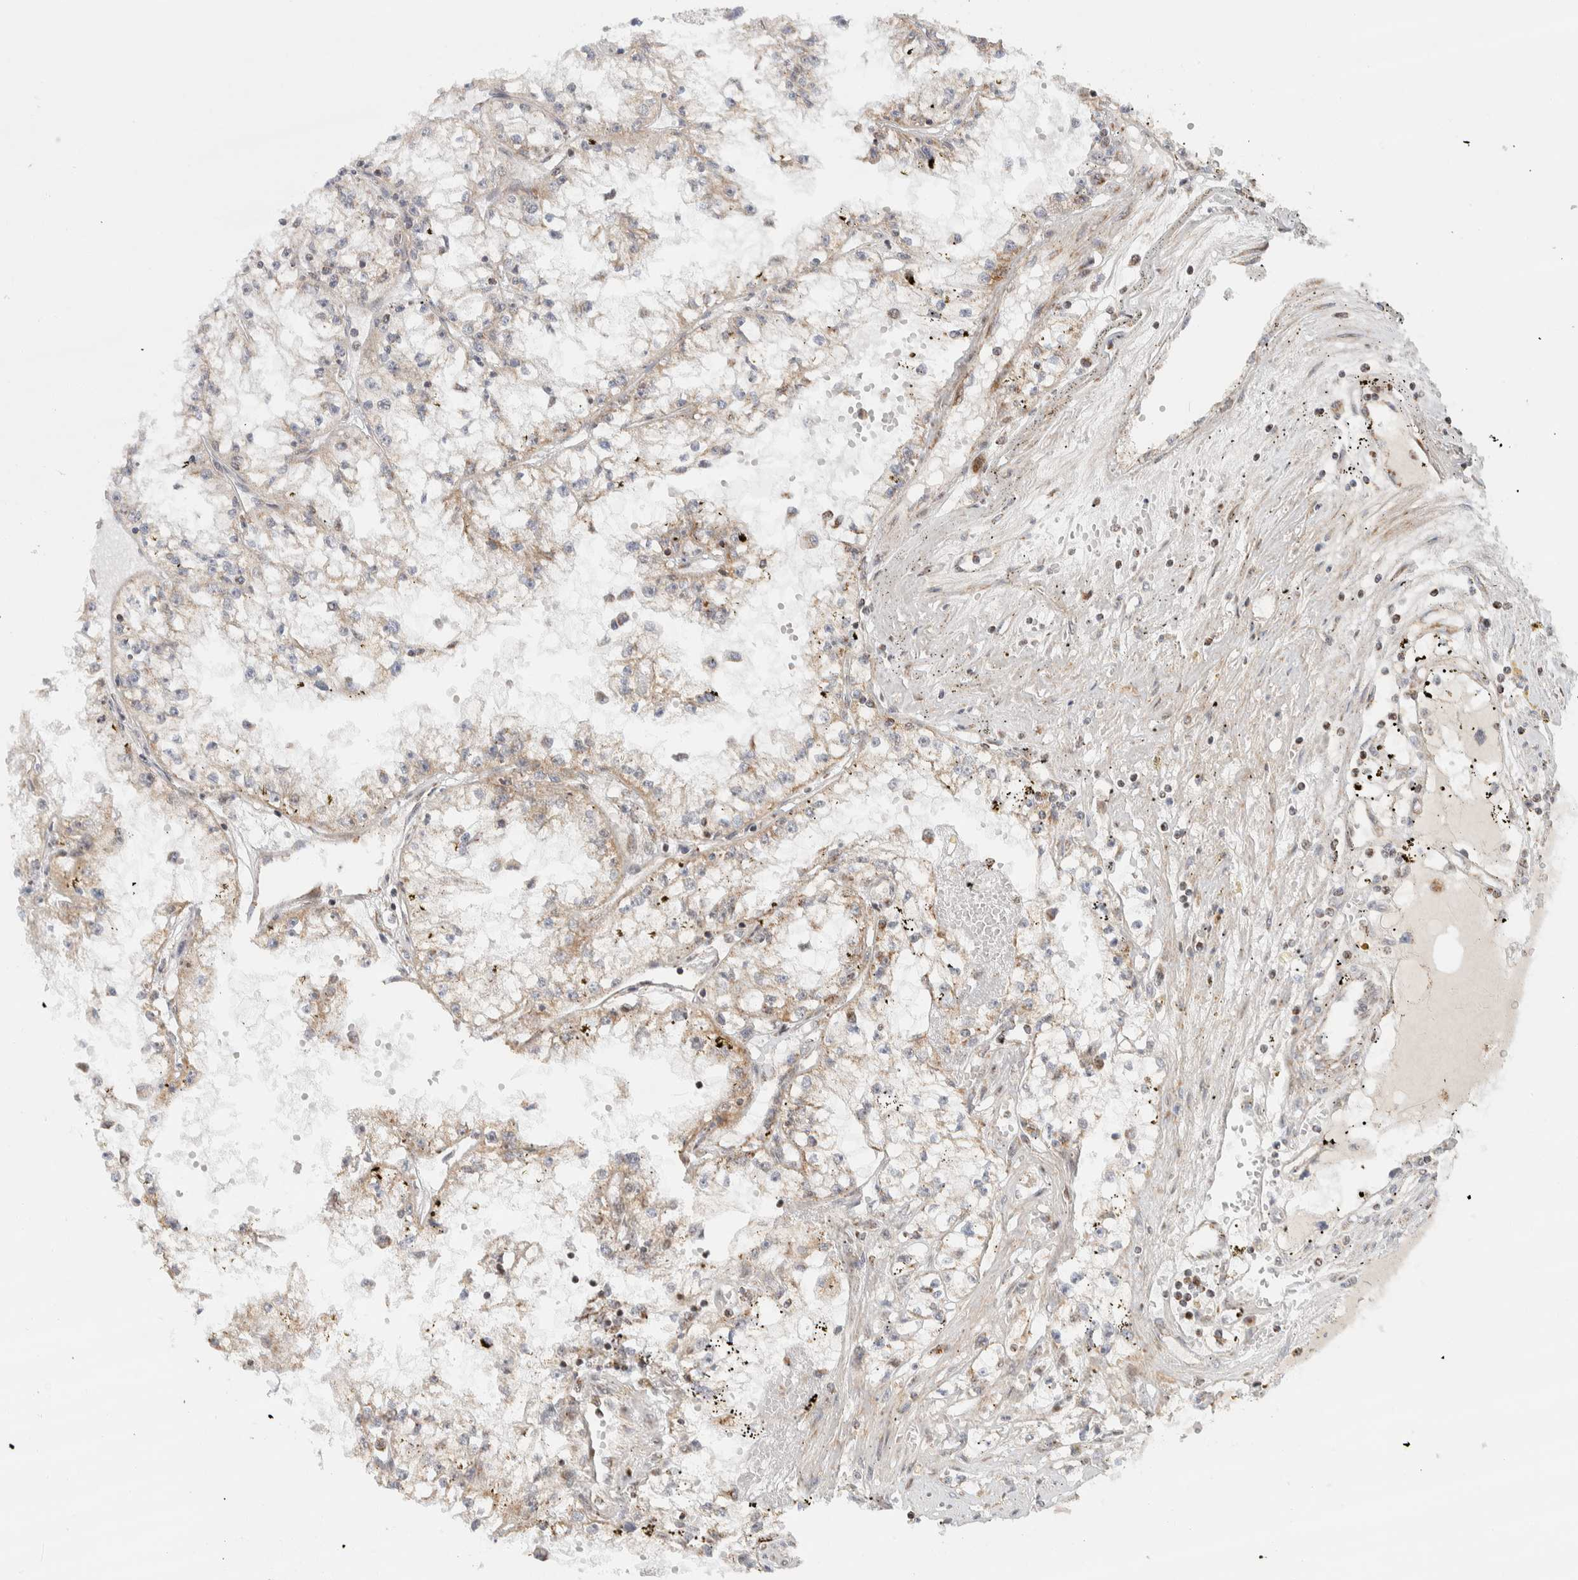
{"staining": {"intensity": "weak", "quantity": "<25%", "location": "cytoplasmic/membranous"}, "tissue": "renal cancer", "cell_type": "Tumor cells", "image_type": "cancer", "snomed": [{"axis": "morphology", "description": "Adenocarcinoma, NOS"}, {"axis": "topography", "description": "Kidney"}], "caption": "An image of renal cancer stained for a protein reveals no brown staining in tumor cells.", "gene": "TSPAN32", "patient": {"sex": "male", "age": 56}}